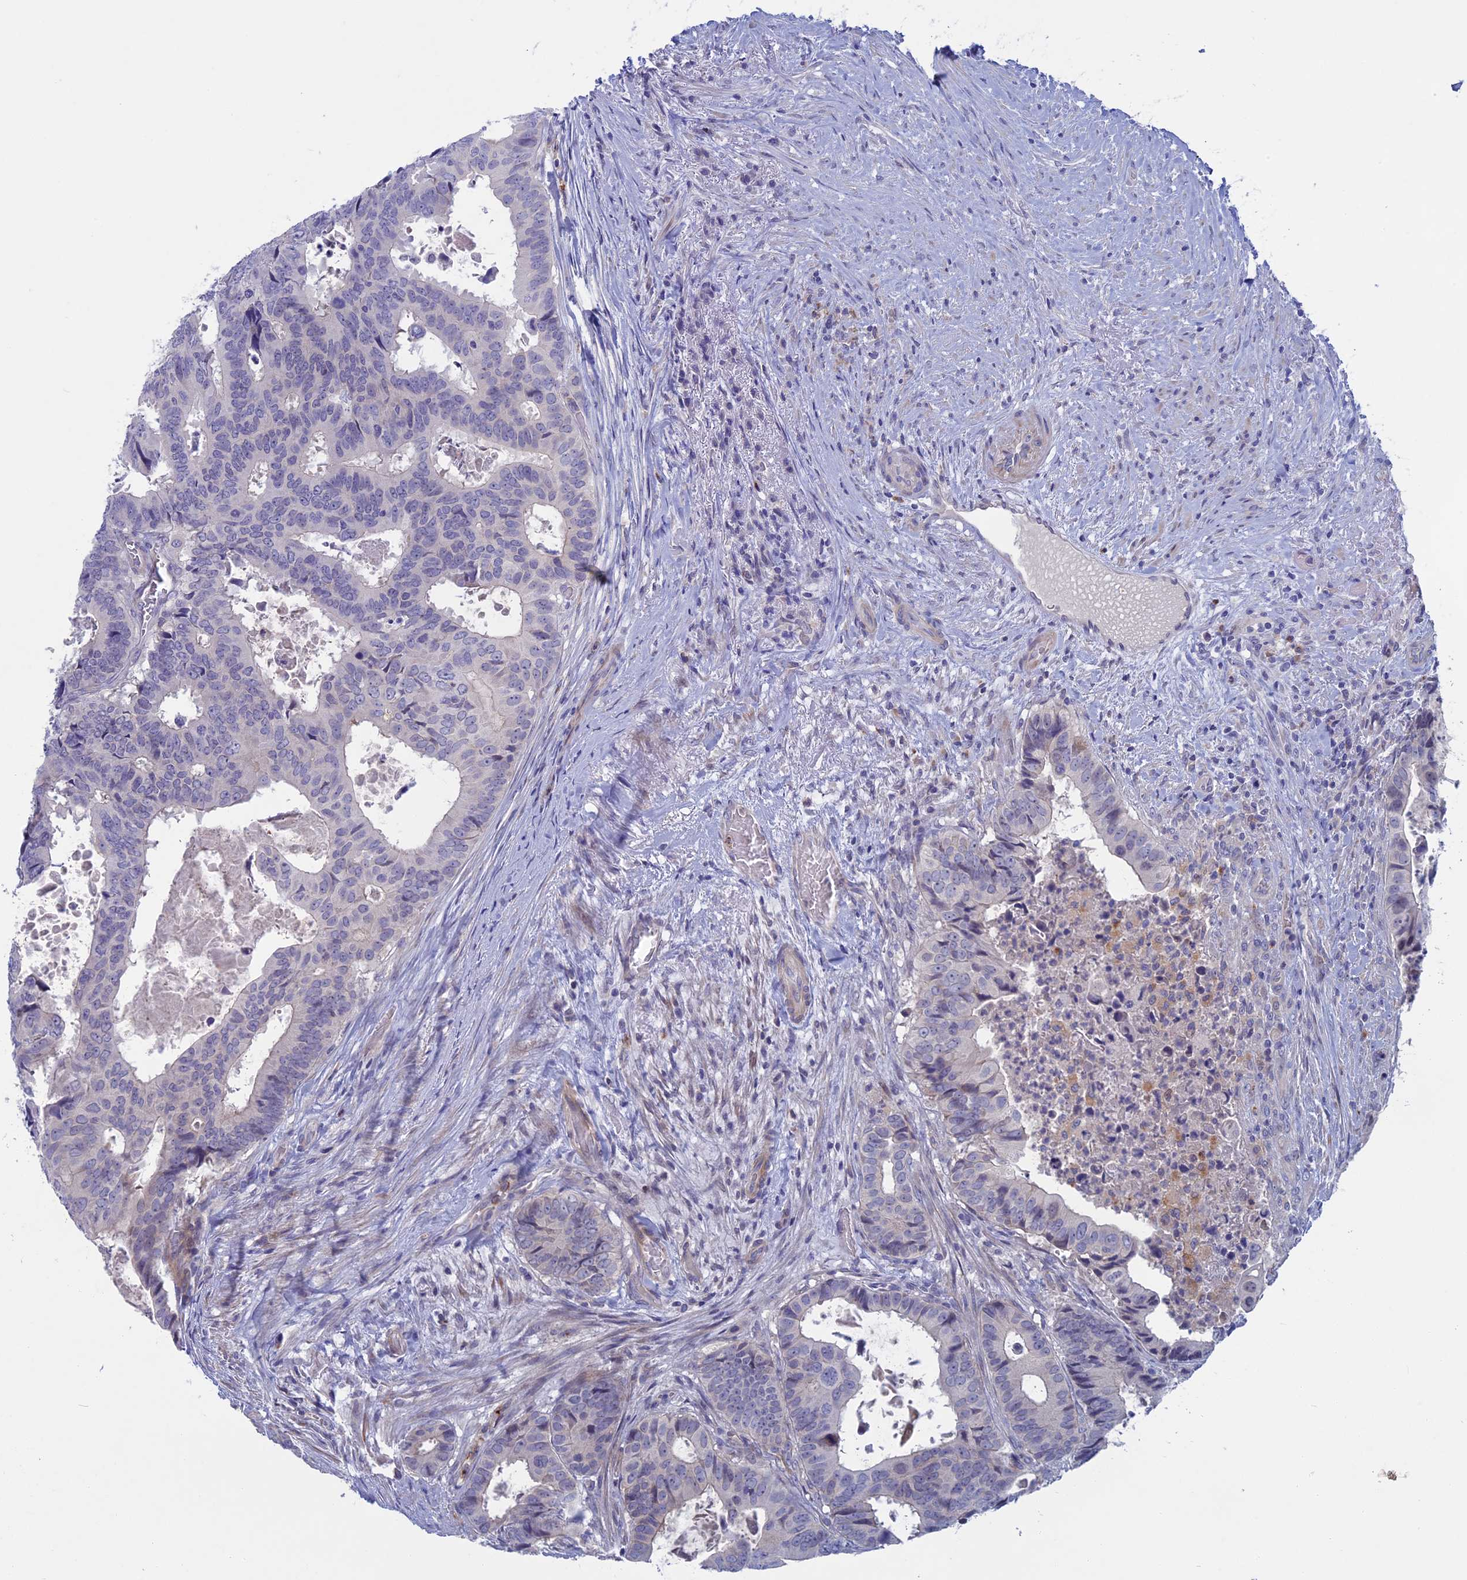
{"staining": {"intensity": "negative", "quantity": "none", "location": "none"}, "tissue": "colorectal cancer", "cell_type": "Tumor cells", "image_type": "cancer", "snomed": [{"axis": "morphology", "description": "Adenocarcinoma, NOS"}, {"axis": "topography", "description": "Colon"}], "caption": "An immunohistochemistry (IHC) photomicrograph of colorectal adenocarcinoma is shown. There is no staining in tumor cells of colorectal adenocarcinoma.", "gene": "SLC2A6", "patient": {"sex": "male", "age": 85}}